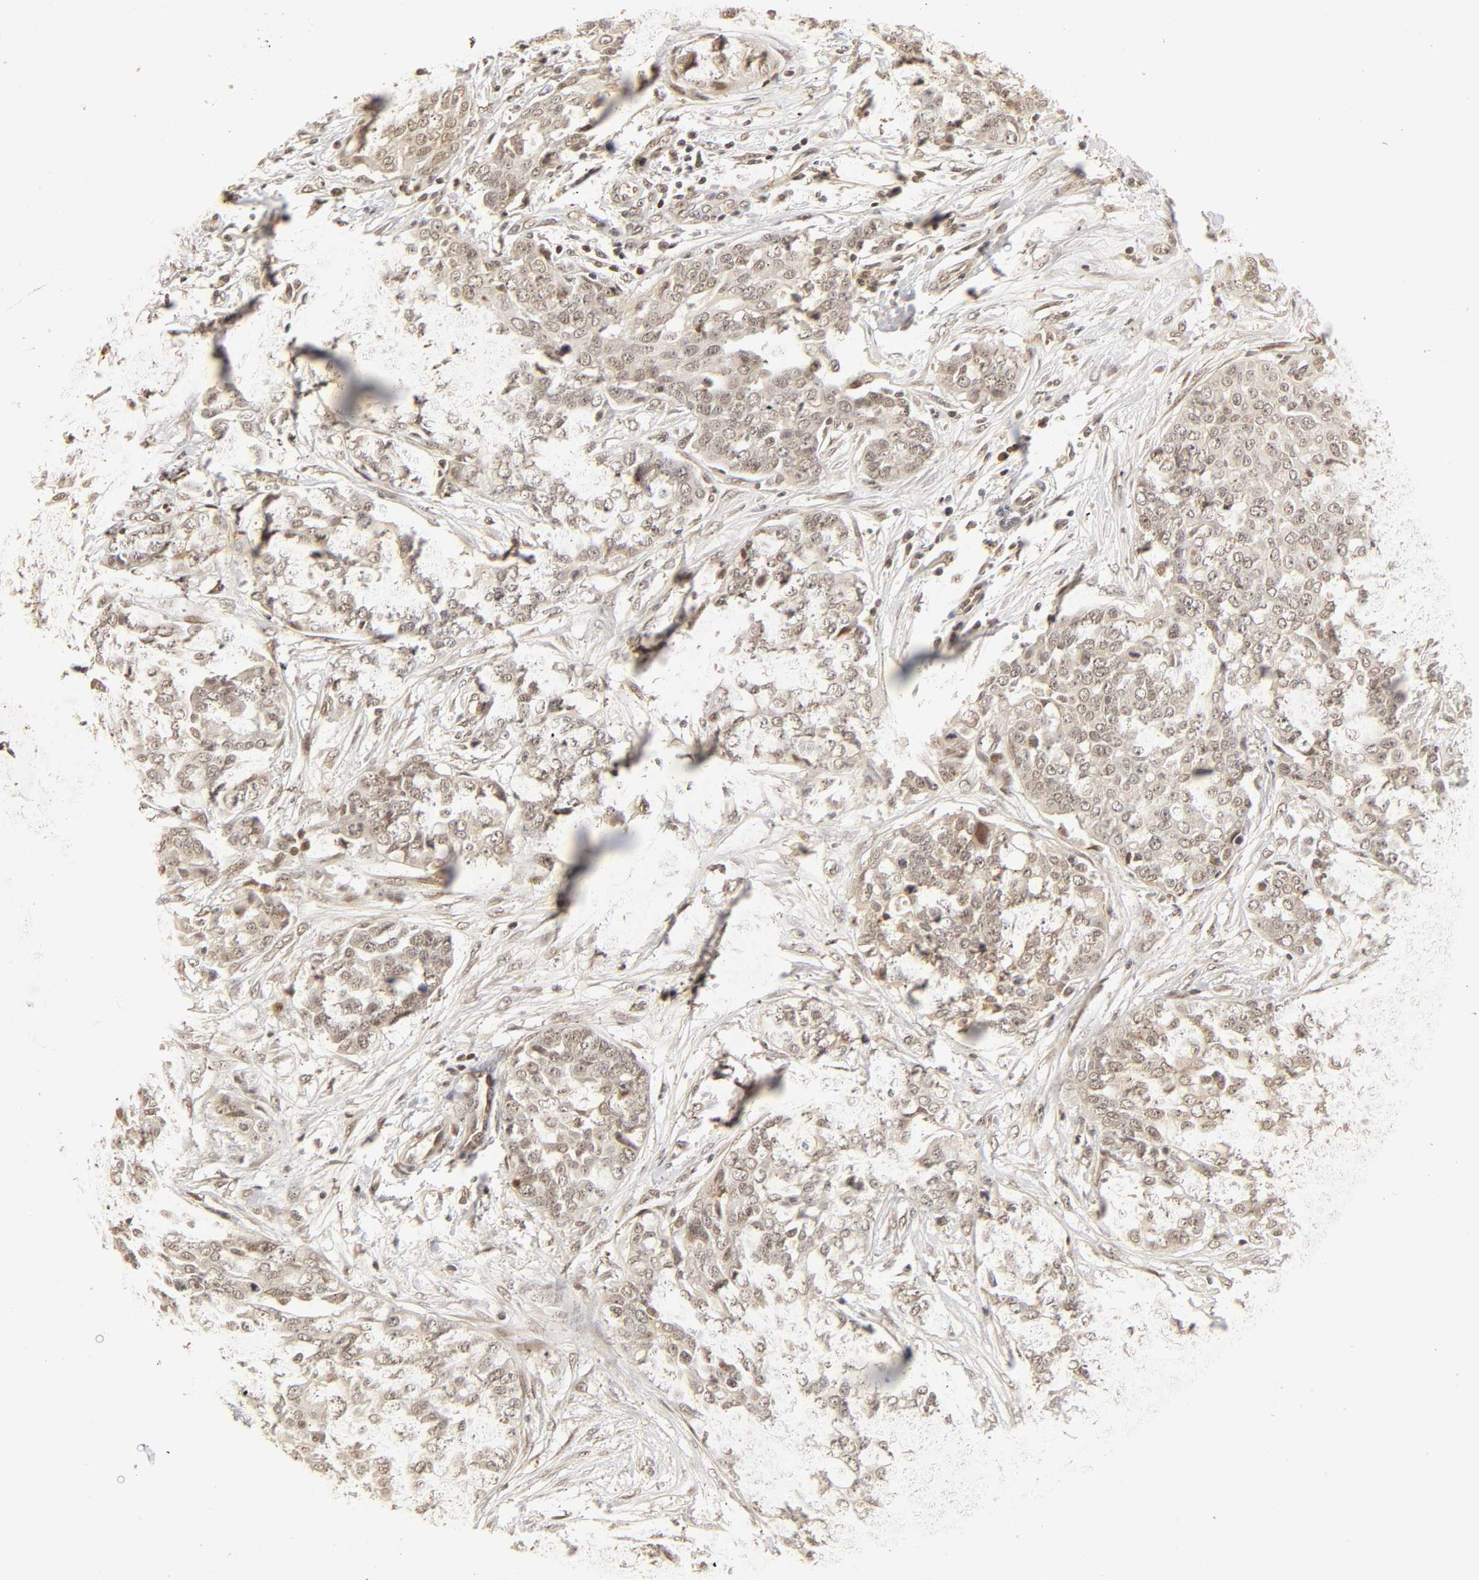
{"staining": {"intensity": "weak", "quantity": "25%-75%", "location": "cytoplasmic/membranous,nuclear"}, "tissue": "ovarian cancer", "cell_type": "Tumor cells", "image_type": "cancer", "snomed": [{"axis": "morphology", "description": "Cystadenocarcinoma, serous, NOS"}, {"axis": "topography", "description": "Soft tissue"}, {"axis": "topography", "description": "Ovary"}], "caption": "IHC (DAB) staining of ovarian cancer demonstrates weak cytoplasmic/membranous and nuclear protein positivity in approximately 25%-75% of tumor cells.", "gene": "TAF10", "patient": {"sex": "female", "age": 57}}